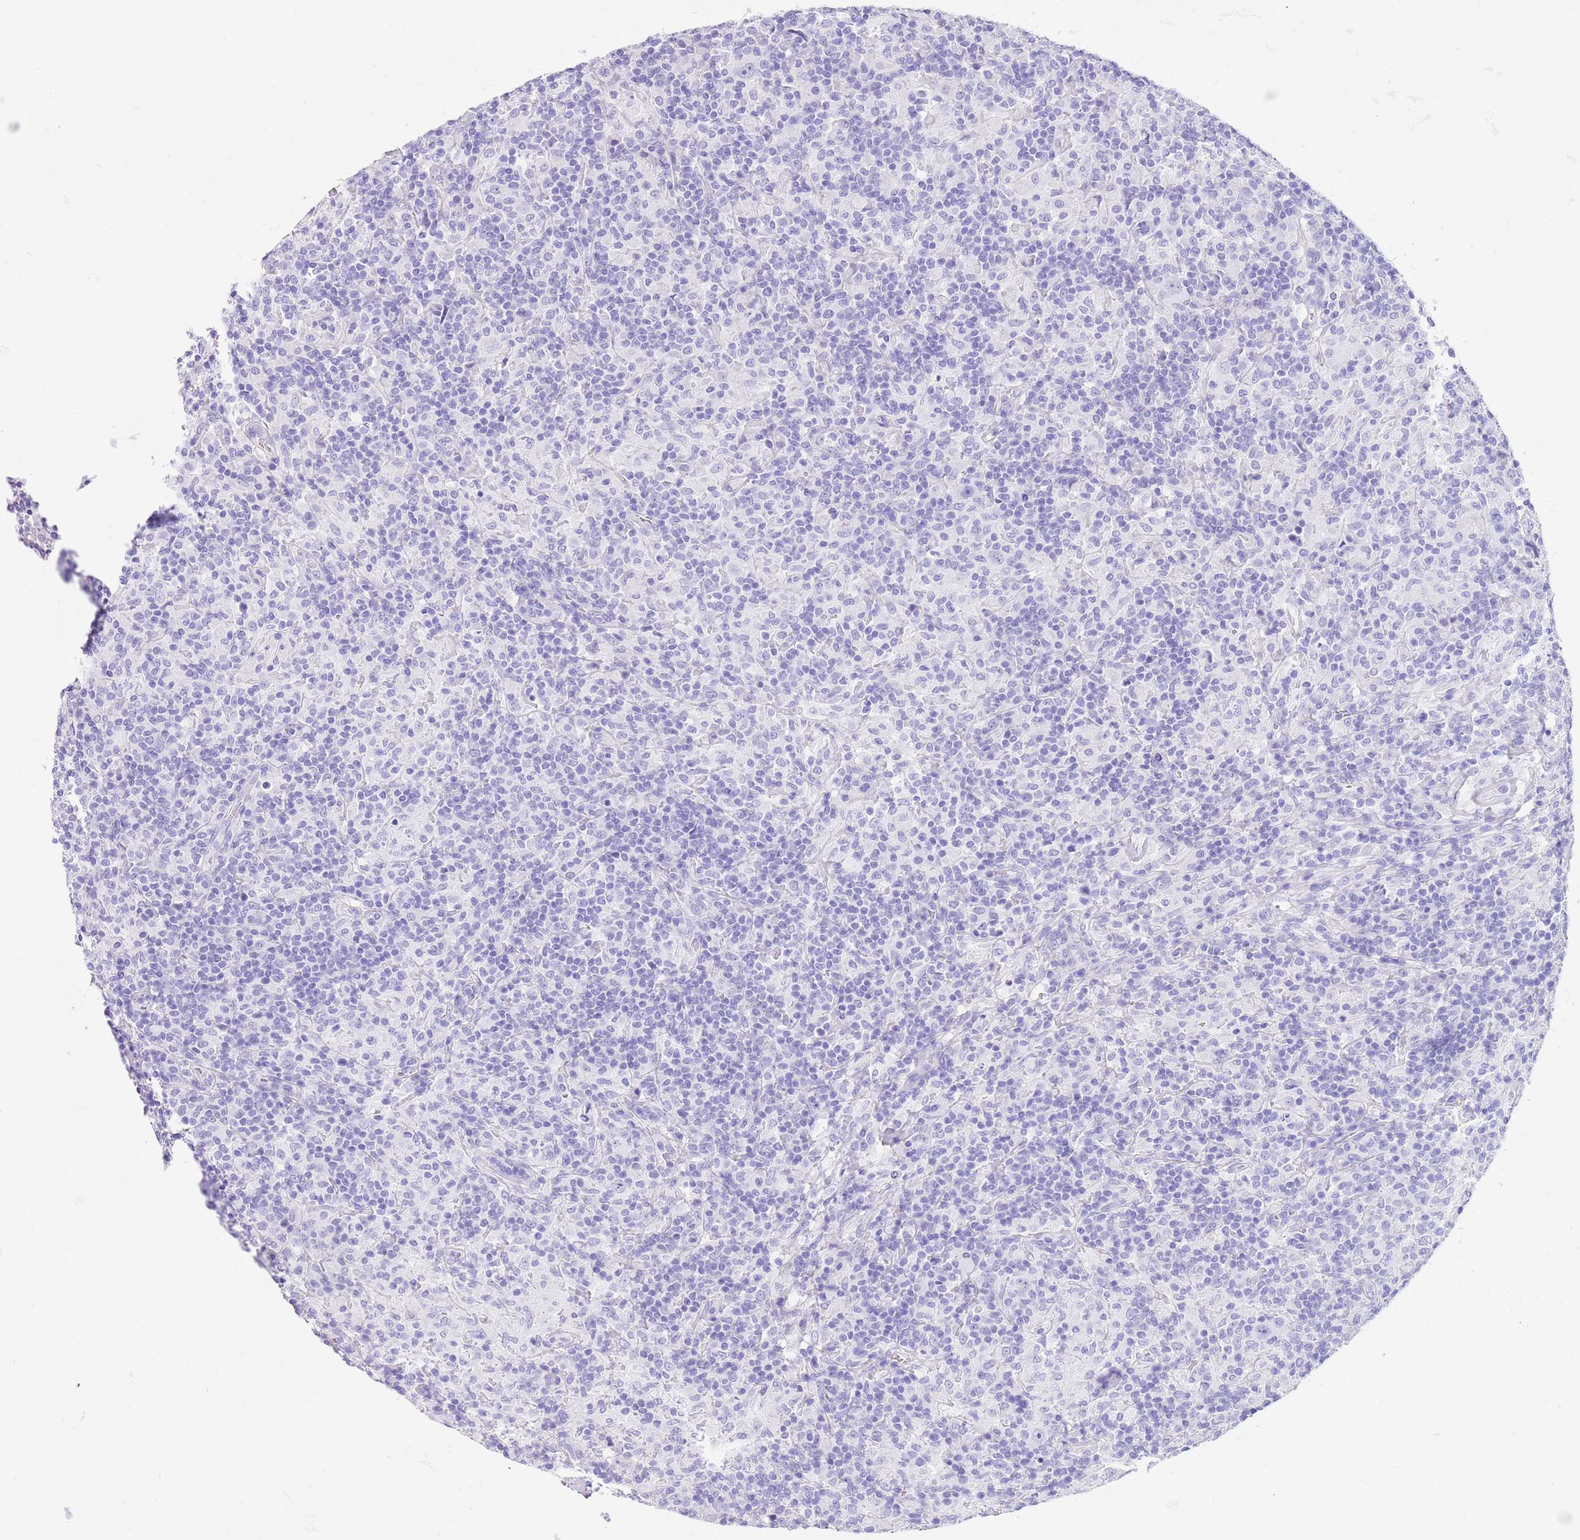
{"staining": {"intensity": "negative", "quantity": "none", "location": "none"}, "tissue": "lymphoma", "cell_type": "Tumor cells", "image_type": "cancer", "snomed": [{"axis": "morphology", "description": "Hodgkin's disease, NOS"}, {"axis": "topography", "description": "Lymph node"}], "caption": "Protein analysis of lymphoma exhibits no significant expression in tumor cells.", "gene": "TMEM185B", "patient": {"sex": "male", "age": 70}}